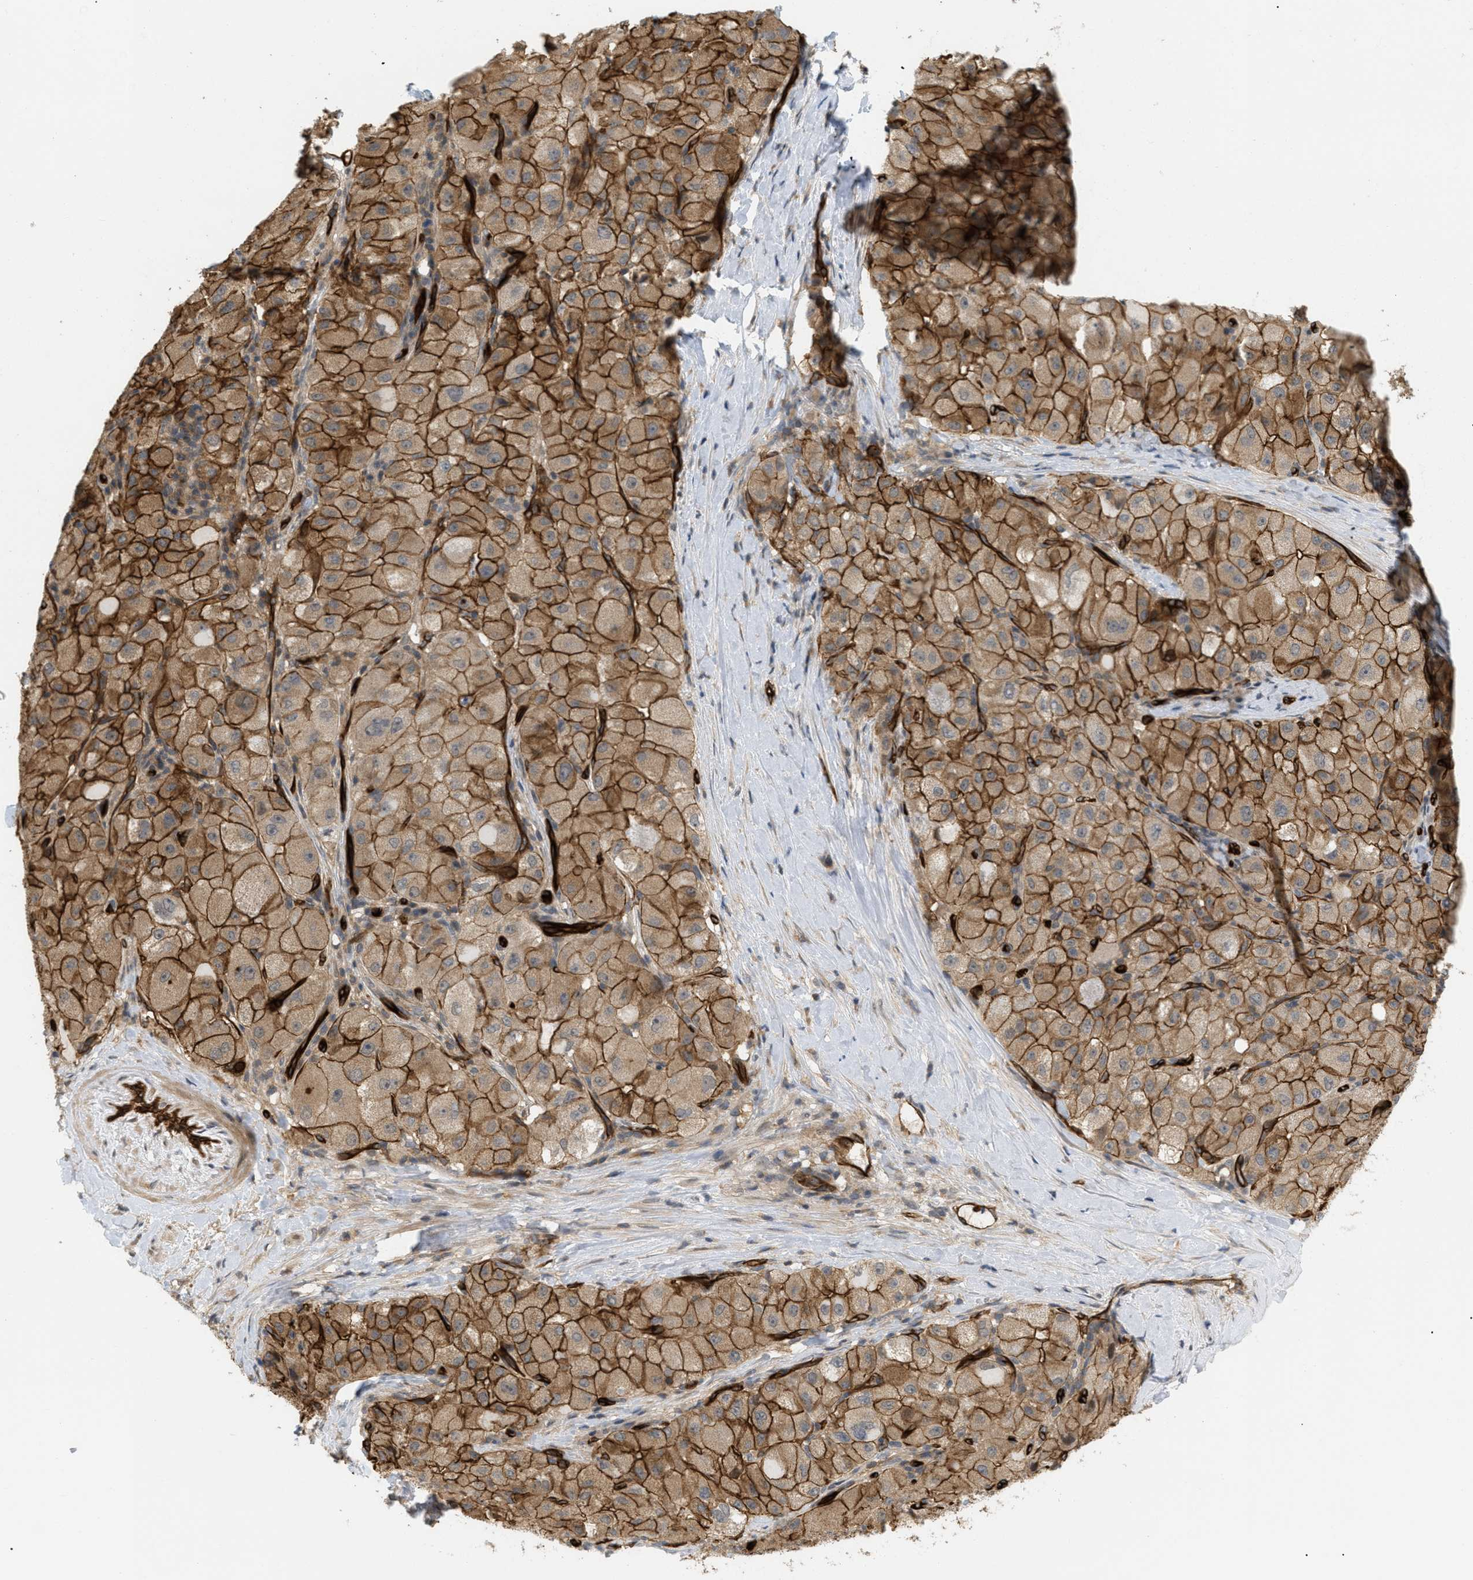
{"staining": {"intensity": "moderate", "quantity": ">75%", "location": "cytoplasmic/membranous"}, "tissue": "liver cancer", "cell_type": "Tumor cells", "image_type": "cancer", "snomed": [{"axis": "morphology", "description": "Carcinoma, Hepatocellular, NOS"}, {"axis": "topography", "description": "Liver"}], "caption": "Hepatocellular carcinoma (liver) stained with a protein marker reveals moderate staining in tumor cells.", "gene": "PALMD", "patient": {"sex": "male", "age": 80}}